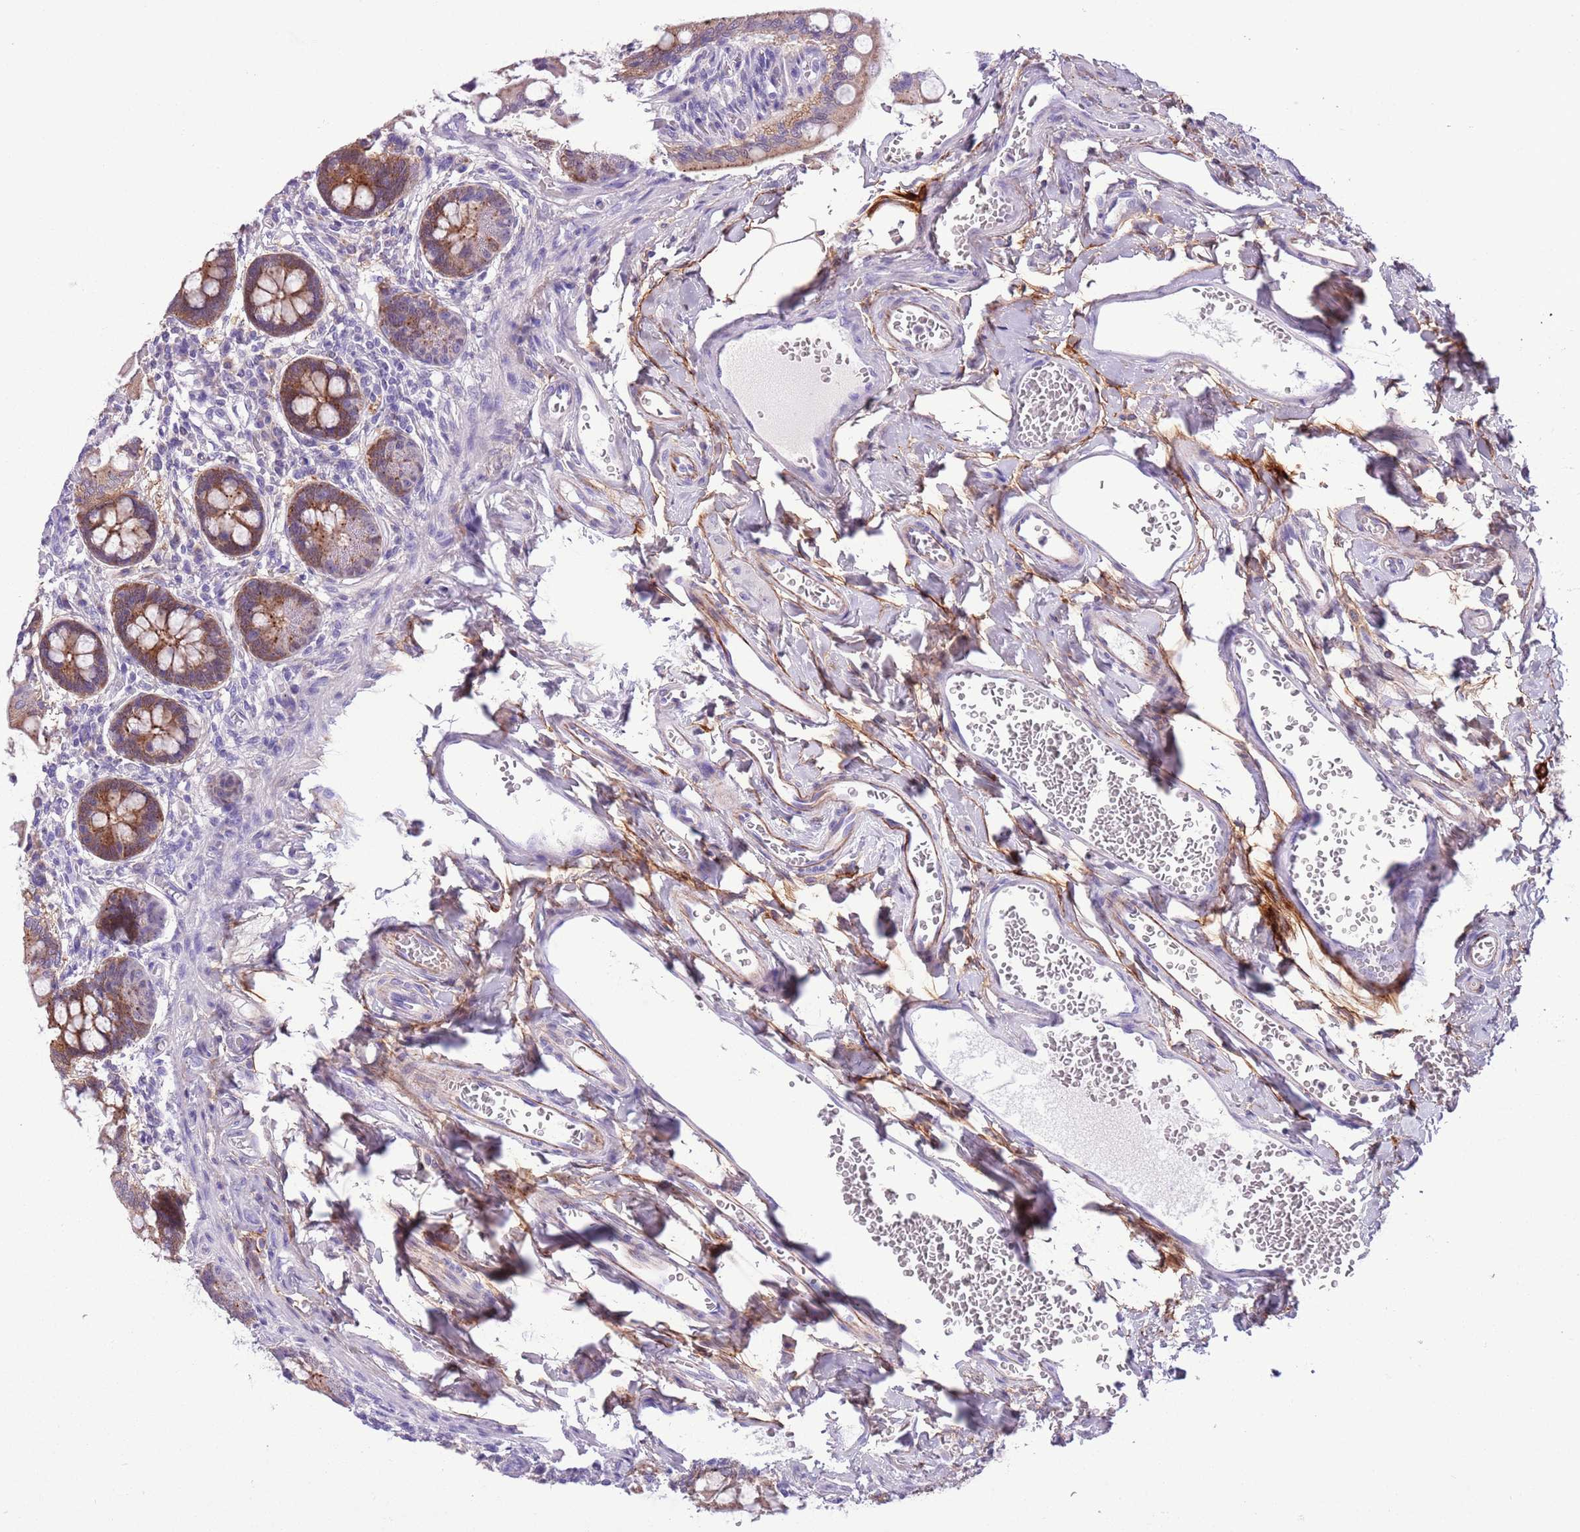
{"staining": {"intensity": "strong", "quantity": ">75%", "location": "cytoplasmic/membranous"}, "tissue": "small intestine", "cell_type": "Glandular cells", "image_type": "normal", "snomed": [{"axis": "morphology", "description": "Normal tissue, NOS"}, {"axis": "topography", "description": "Small intestine"}], "caption": "Immunohistochemistry micrograph of benign small intestine: small intestine stained using IHC shows high levels of strong protein expression localized specifically in the cytoplasmic/membranous of glandular cells, appearing as a cytoplasmic/membranous brown color.", "gene": "PFKFB2", "patient": {"sex": "male", "age": 52}}